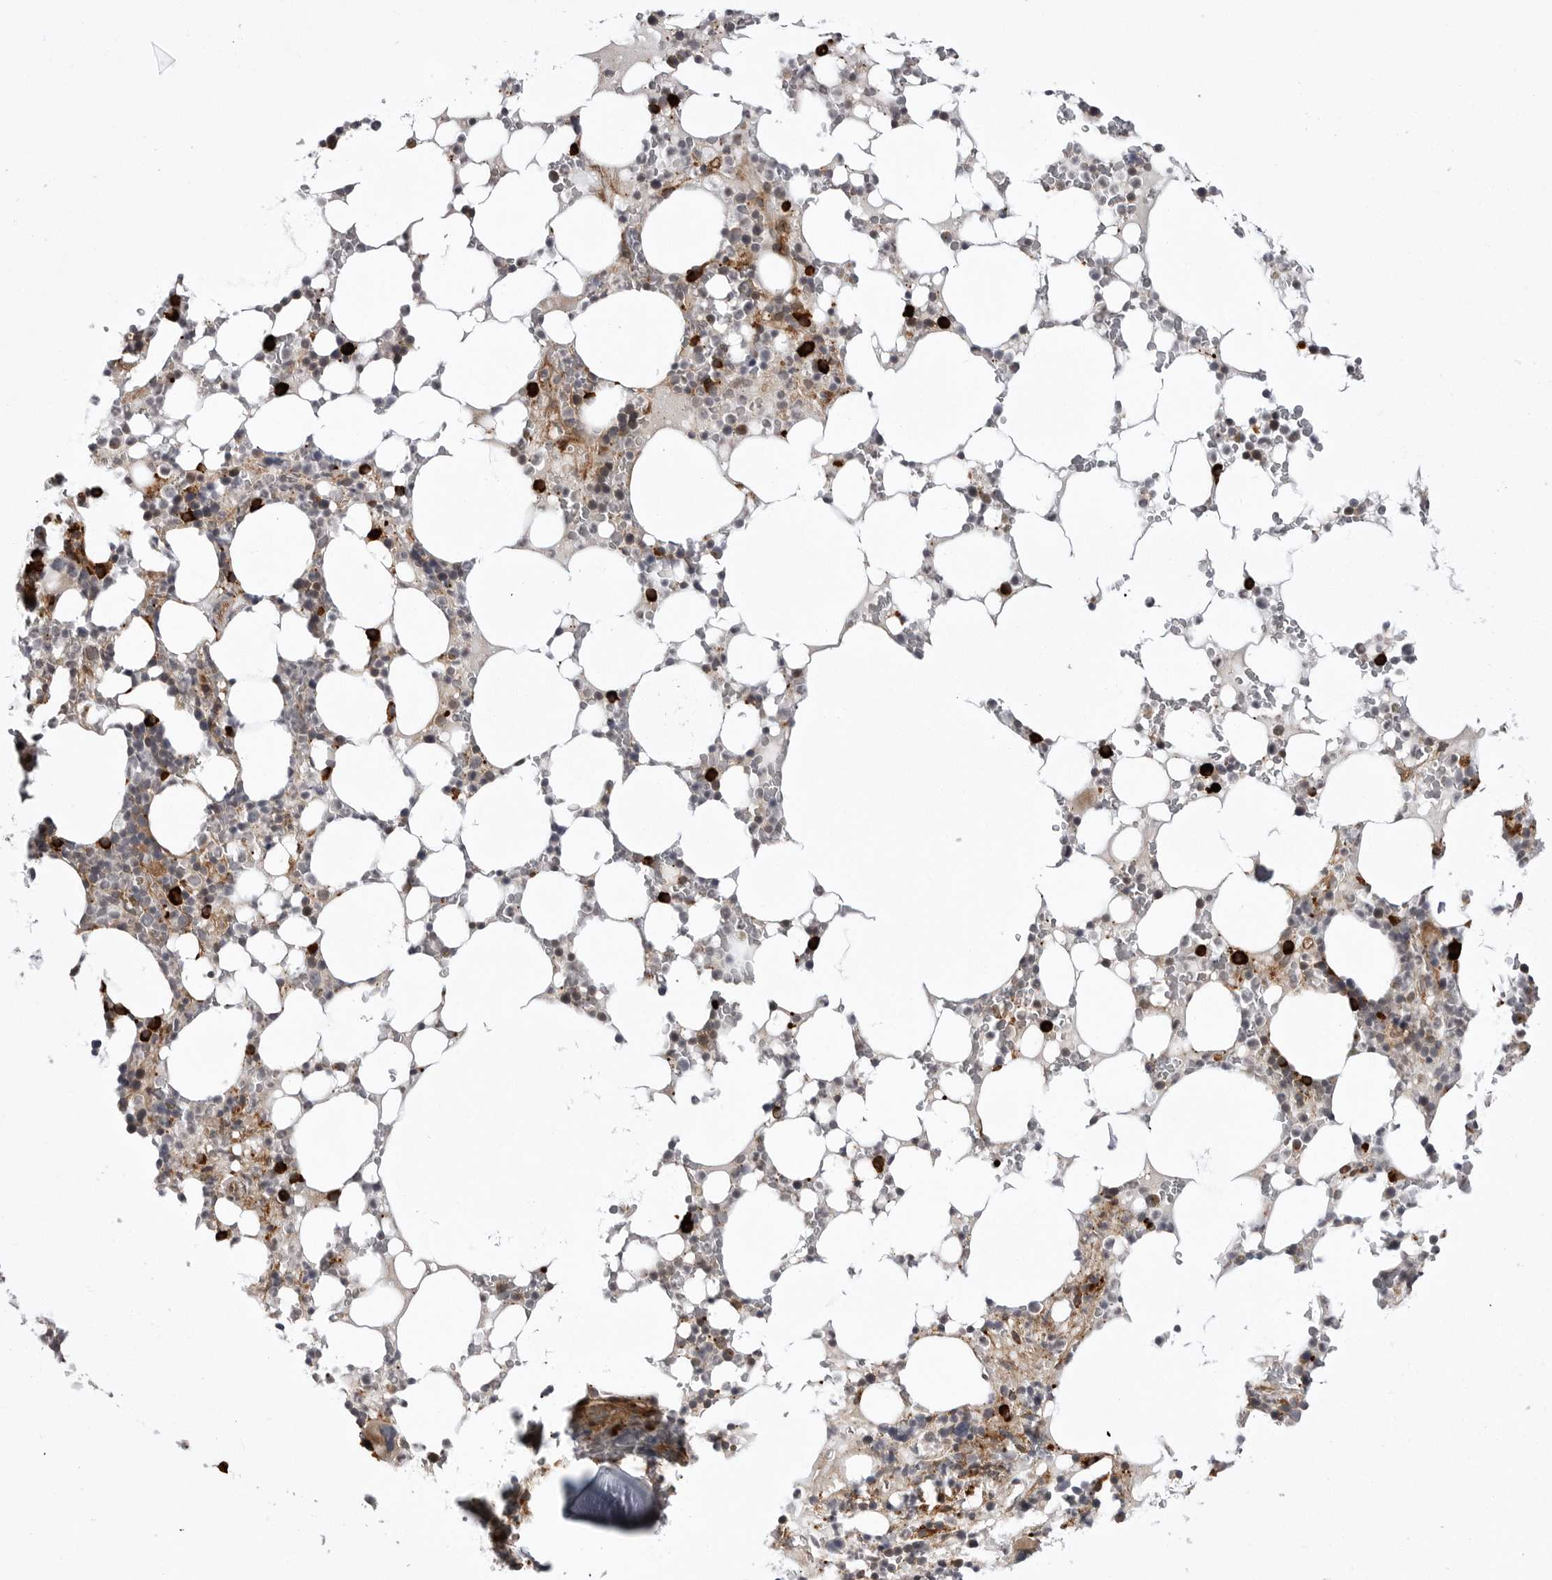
{"staining": {"intensity": "strong", "quantity": "<25%", "location": "cytoplasmic/membranous"}, "tissue": "bone marrow", "cell_type": "Hematopoietic cells", "image_type": "normal", "snomed": [{"axis": "morphology", "description": "Normal tissue, NOS"}, {"axis": "topography", "description": "Bone marrow"}], "caption": "Protein expression analysis of normal human bone marrow reveals strong cytoplasmic/membranous staining in about <25% of hematopoietic cells. The staining is performed using DAB brown chromogen to label protein expression. The nuclei are counter-stained blue using hematoxylin.", "gene": "ARL5A", "patient": {"sex": "male", "age": 58}}